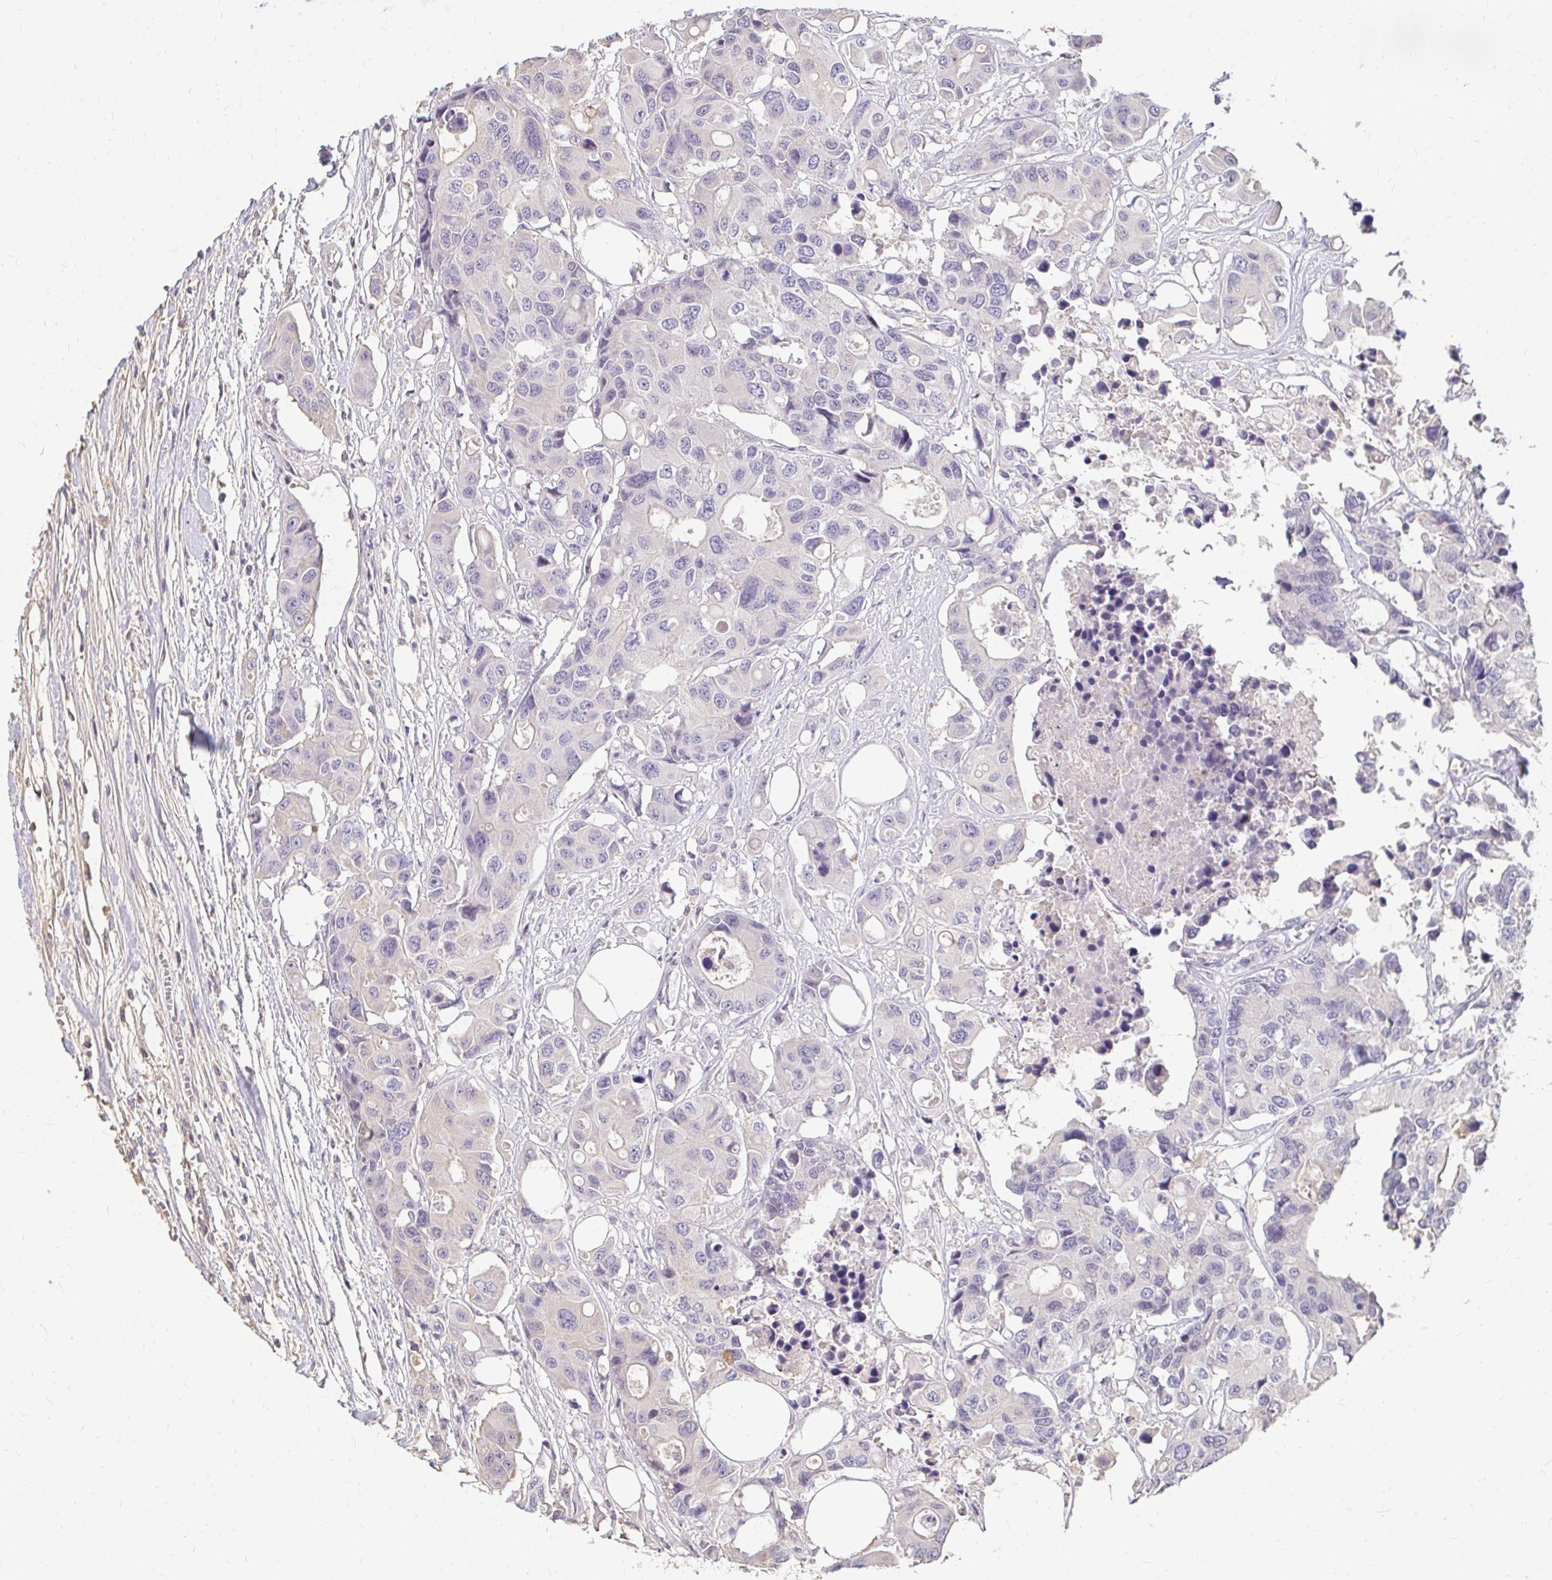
{"staining": {"intensity": "negative", "quantity": "none", "location": "none"}, "tissue": "colorectal cancer", "cell_type": "Tumor cells", "image_type": "cancer", "snomed": [{"axis": "morphology", "description": "Adenocarcinoma, NOS"}, {"axis": "topography", "description": "Colon"}], "caption": "High magnification brightfield microscopy of adenocarcinoma (colorectal) stained with DAB (brown) and counterstained with hematoxylin (blue): tumor cells show no significant positivity. (DAB (3,3'-diaminobenzidine) IHC visualized using brightfield microscopy, high magnification).", "gene": "LOXL4", "patient": {"sex": "male", "age": 77}}